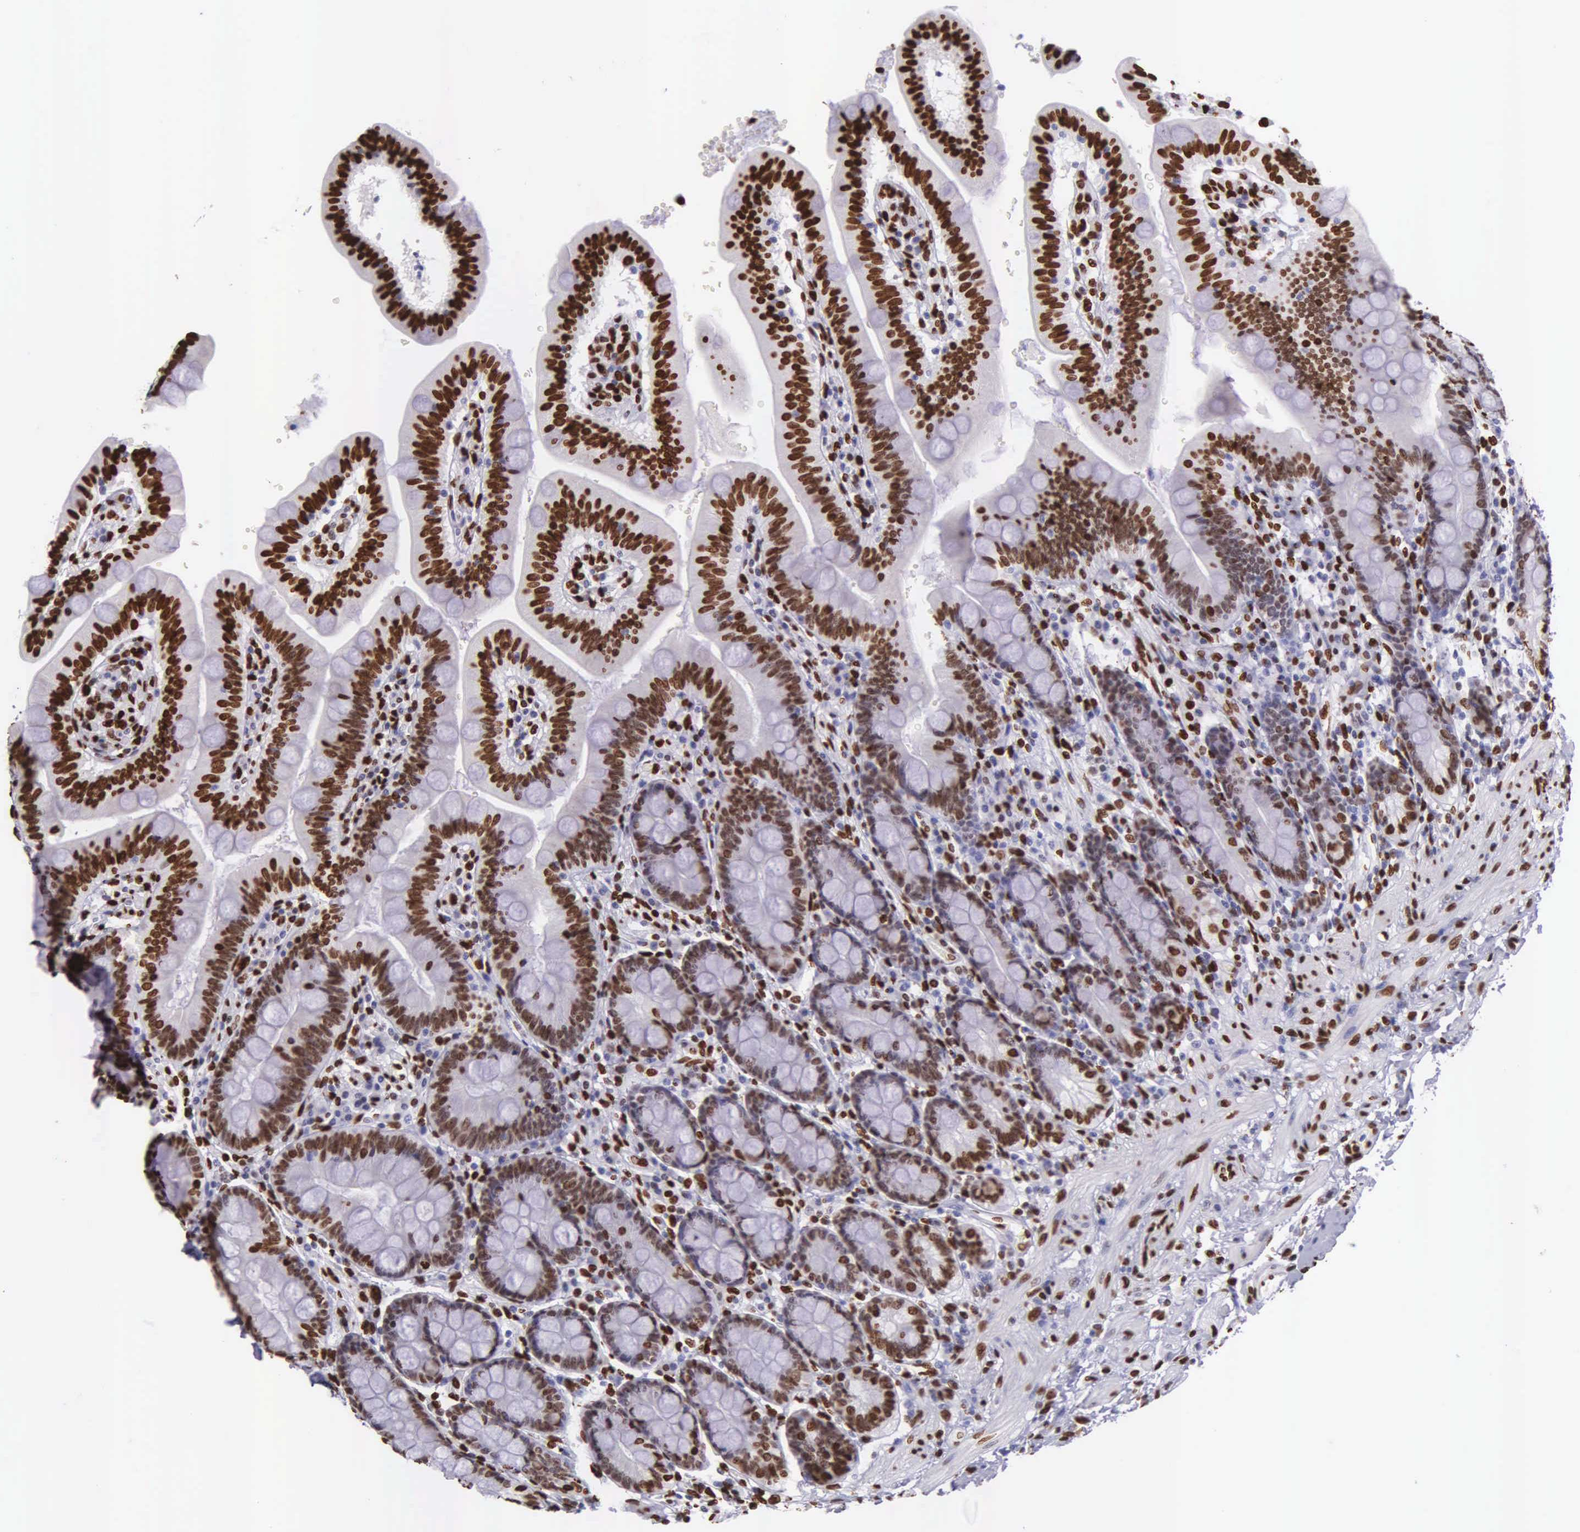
{"staining": {"intensity": "strong", "quantity": ">75%", "location": "nuclear"}, "tissue": "duodenum", "cell_type": "Glandular cells", "image_type": "normal", "snomed": [{"axis": "morphology", "description": "Normal tissue, NOS"}, {"axis": "topography", "description": "Pancreas"}, {"axis": "topography", "description": "Duodenum"}], "caption": "A brown stain shows strong nuclear expression of a protein in glandular cells of unremarkable duodenum. Using DAB (3,3'-diaminobenzidine) (brown) and hematoxylin (blue) stains, captured at high magnification using brightfield microscopy.", "gene": "H1", "patient": {"sex": "male", "age": 79}}